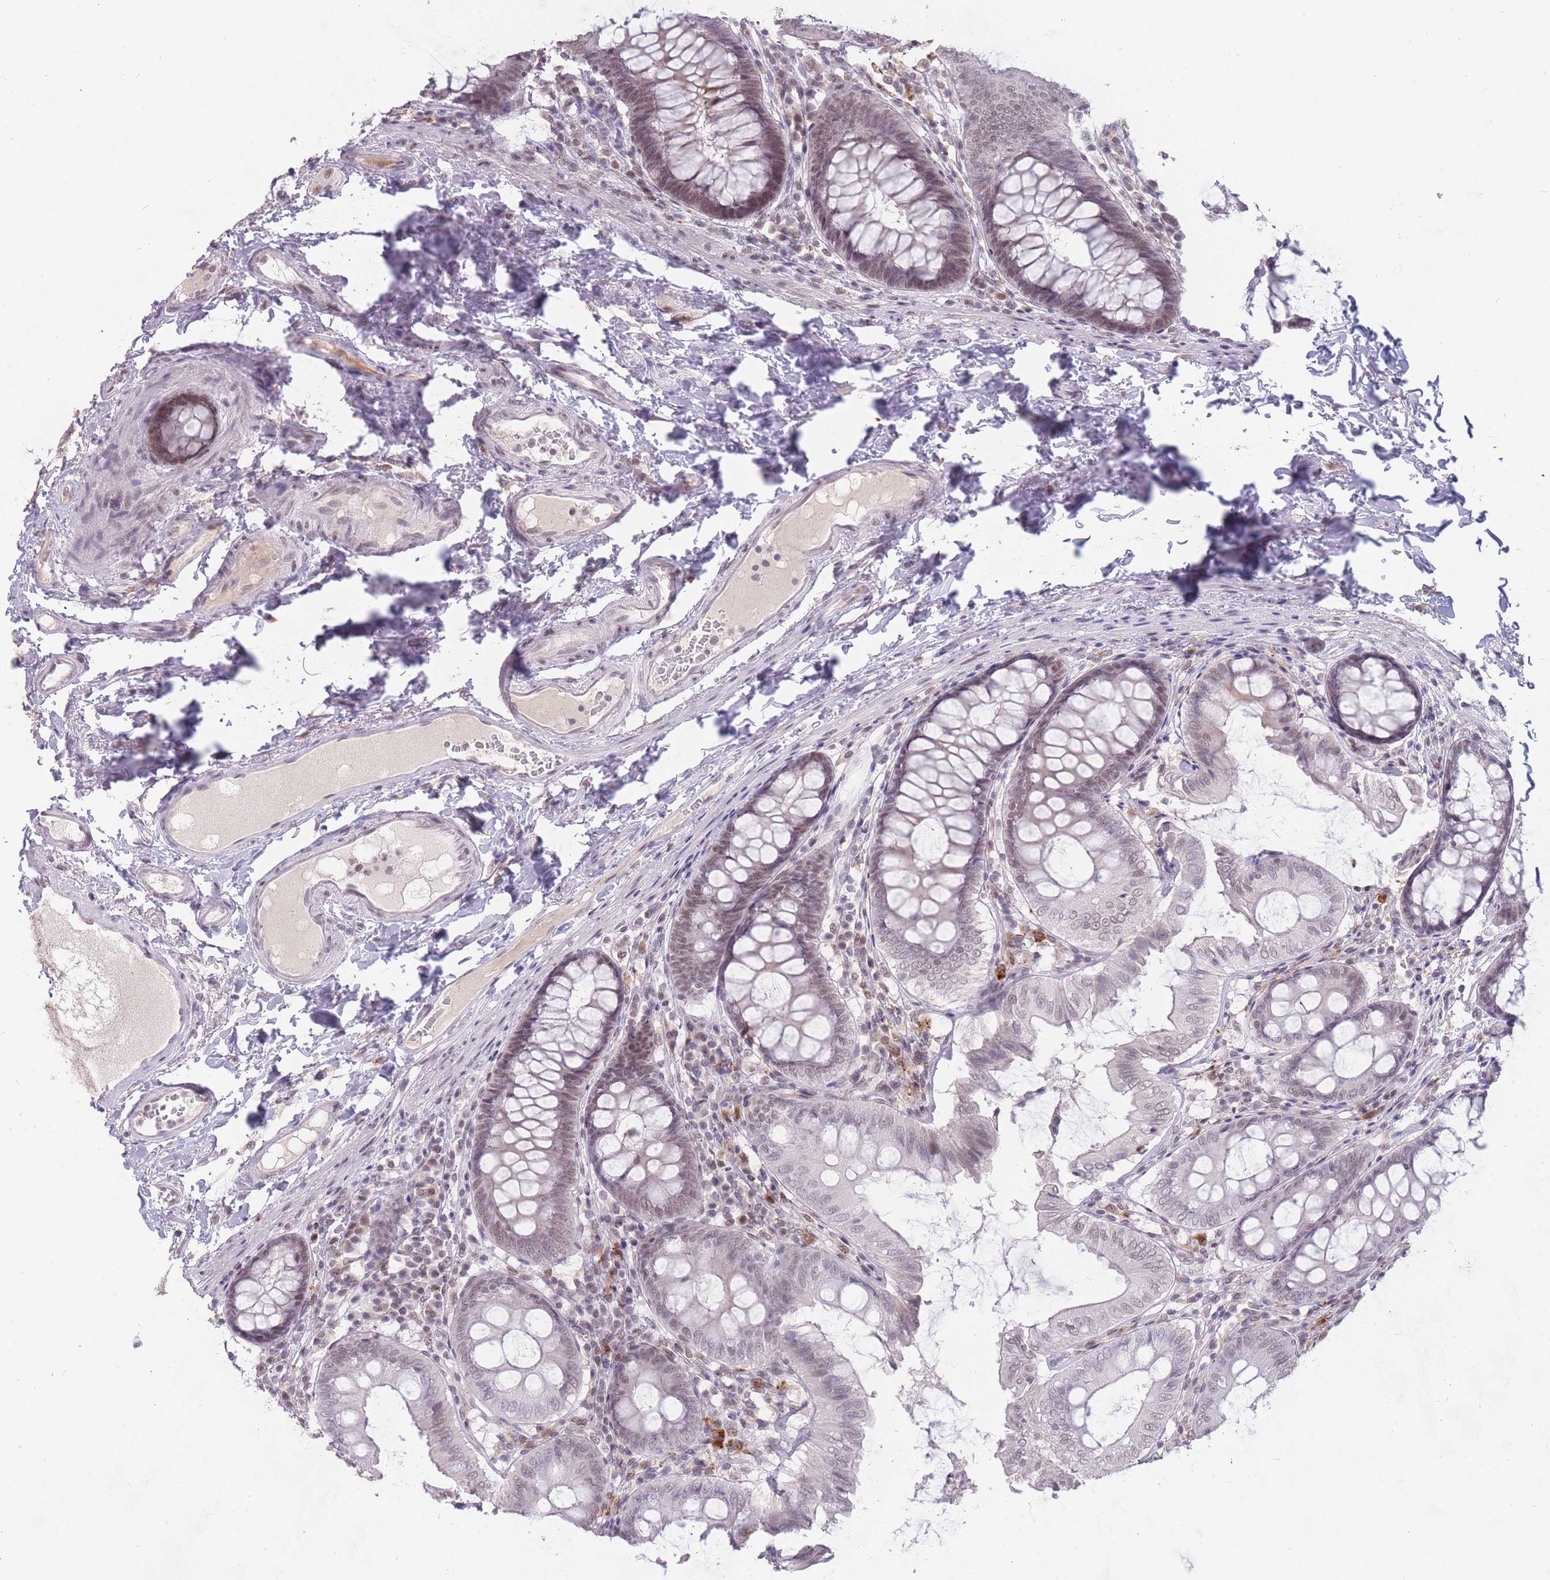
{"staining": {"intensity": "weak", "quantity": "<25%", "location": "nuclear"}, "tissue": "colon", "cell_type": "Endothelial cells", "image_type": "normal", "snomed": [{"axis": "morphology", "description": "Normal tissue, NOS"}, {"axis": "topography", "description": "Colon"}], "caption": "The image exhibits no significant positivity in endothelial cells of colon.", "gene": "HNRNPUL1", "patient": {"sex": "male", "age": 84}}